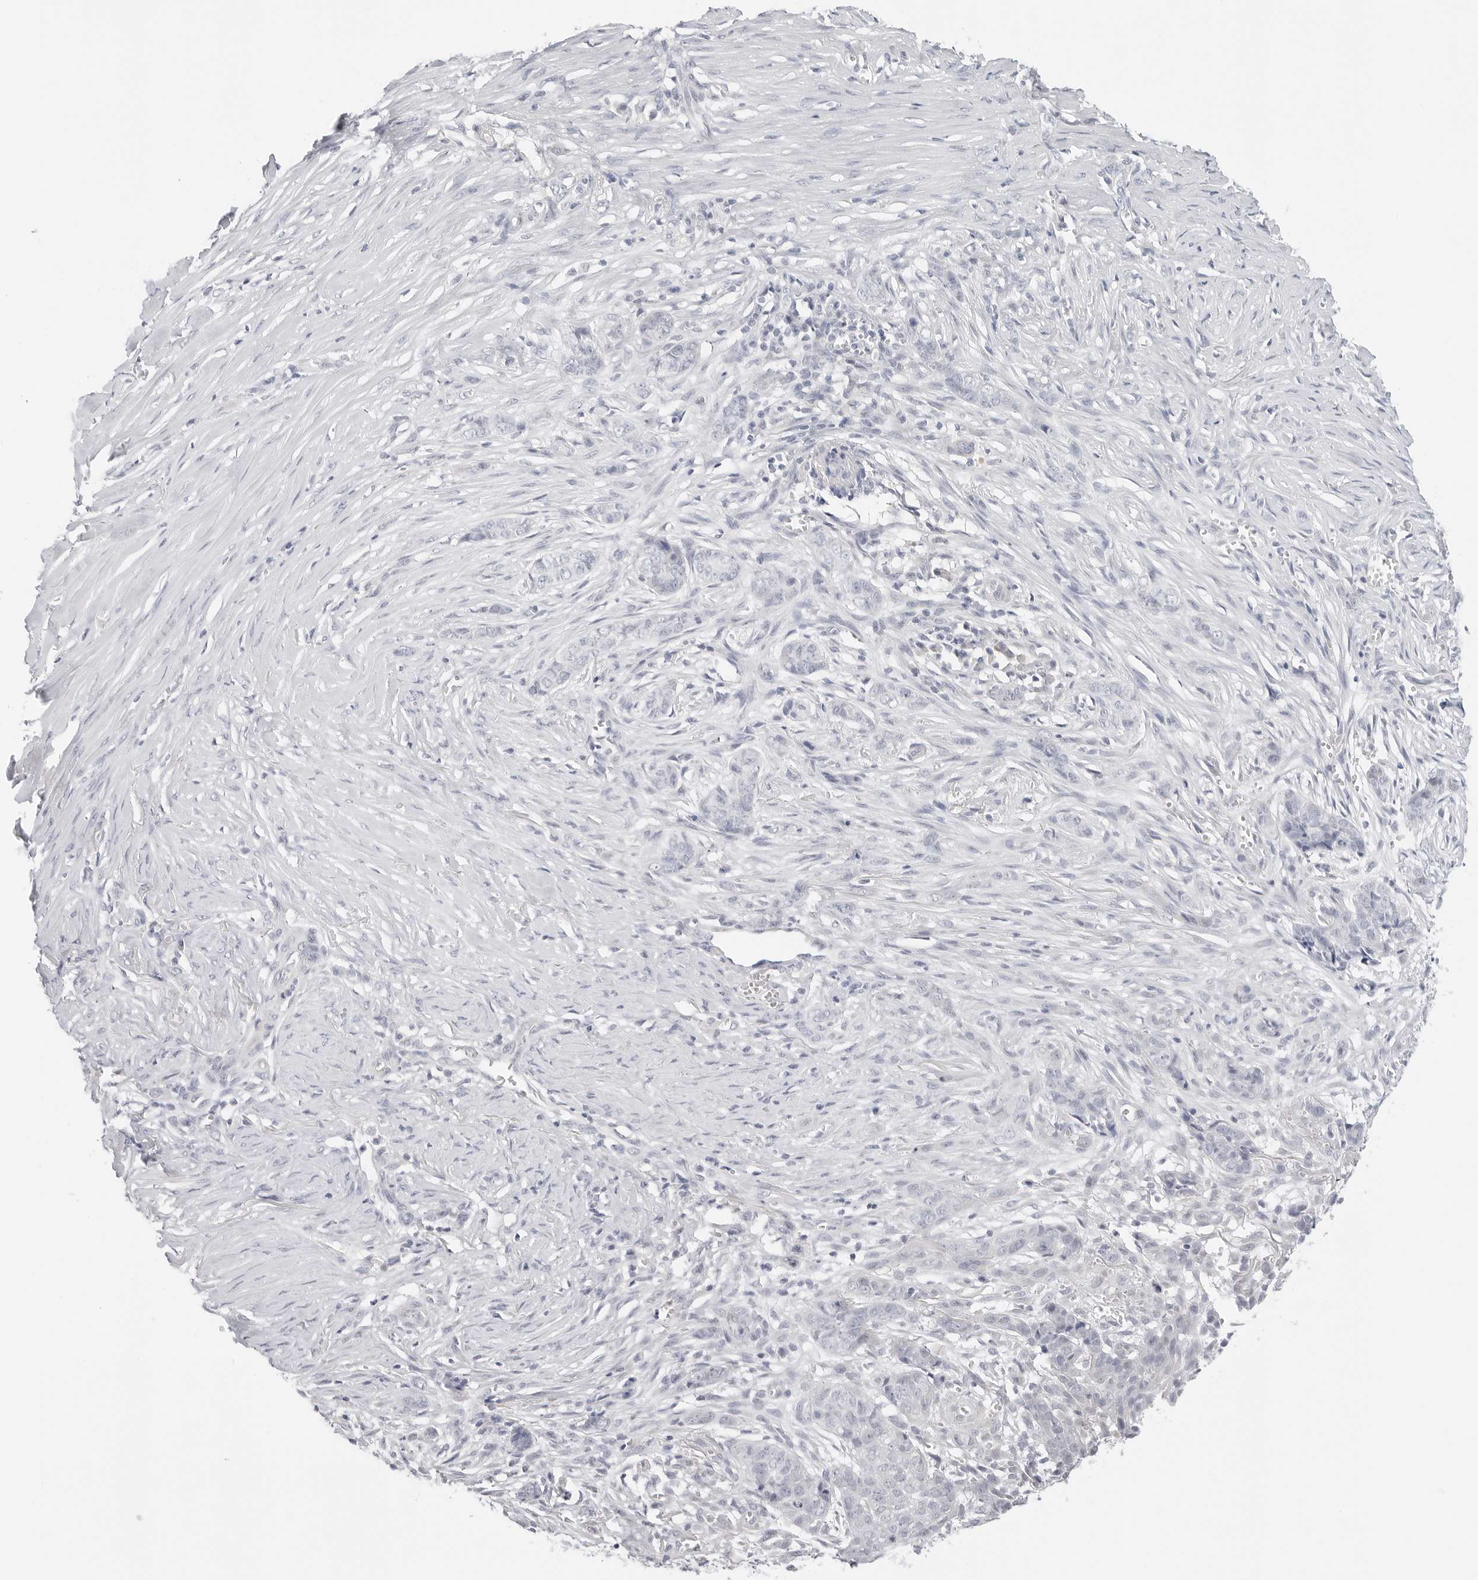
{"staining": {"intensity": "negative", "quantity": "none", "location": "none"}, "tissue": "skin cancer", "cell_type": "Tumor cells", "image_type": "cancer", "snomed": [{"axis": "morphology", "description": "Basal cell carcinoma"}, {"axis": "topography", "description": "Skin"}], "caption": "DAB (3,3'-diaminobenzidine) immunohistochemical staining of human skin basal cell carcinoma reveals no significant expression in tumor cells. (DAB (3,3'-diaminobenzidine) immunohistochemistry, high magnification).", "gene": "HMGCS2", "patient": {"sex": "female", "age": 64}}